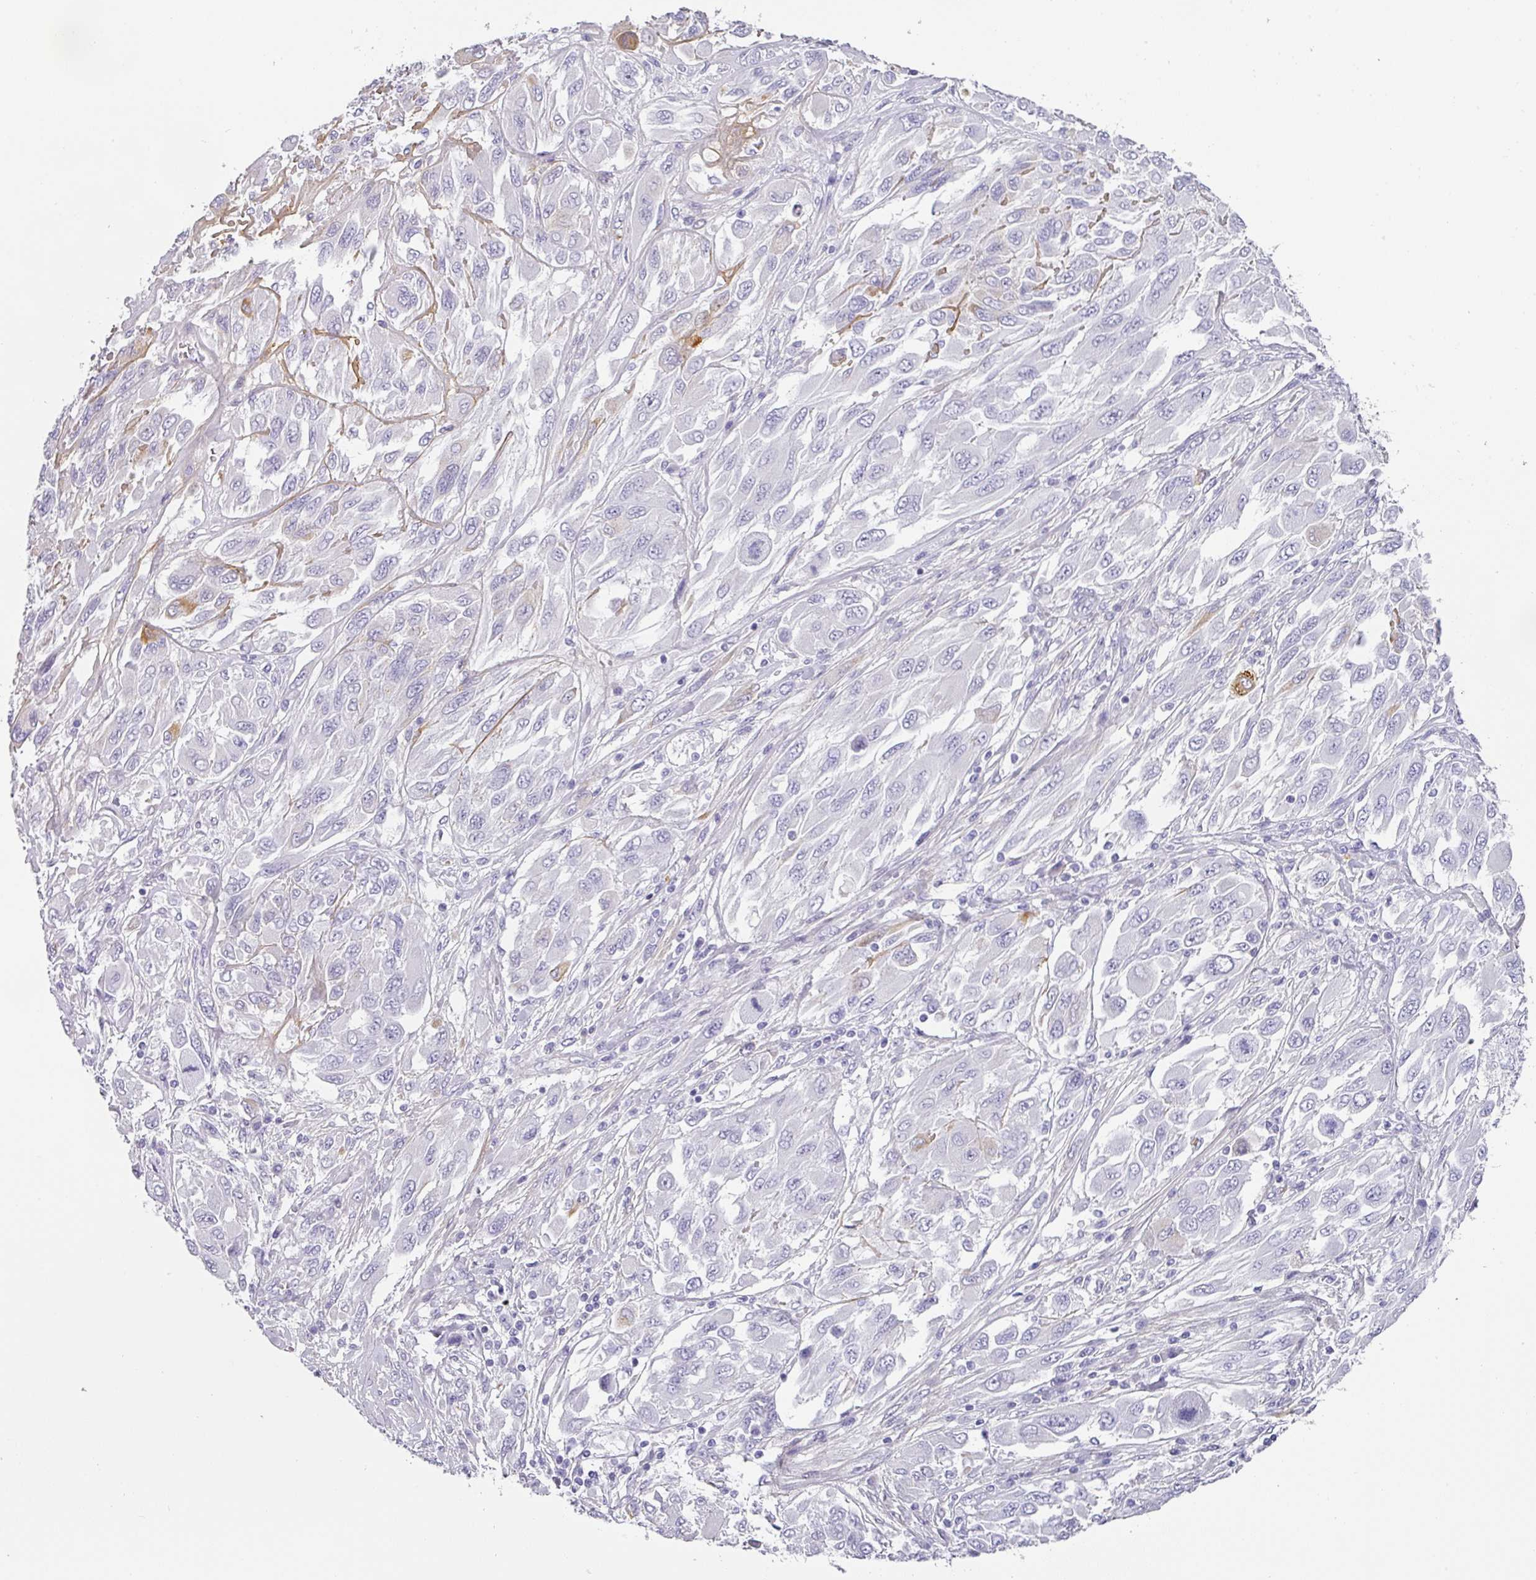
{"staining": {"intensity": "negative", "quantity": "none", "location": "none"}, "tissue": "melanoma", "cell_type": "Tumor cells", "image_type": "cancer", "snomed": [{"axis": "morphology", "description": "Malignant melanoma, NOS"}, {"axis": "topography", "description": "Skin"}], "caption": "Malignant melanoma was stained to show a protein in brown. There is no significant expression in tumor cells.", "gene": "ANKRD29", "patient": {"sex": "female", "age": 91}}